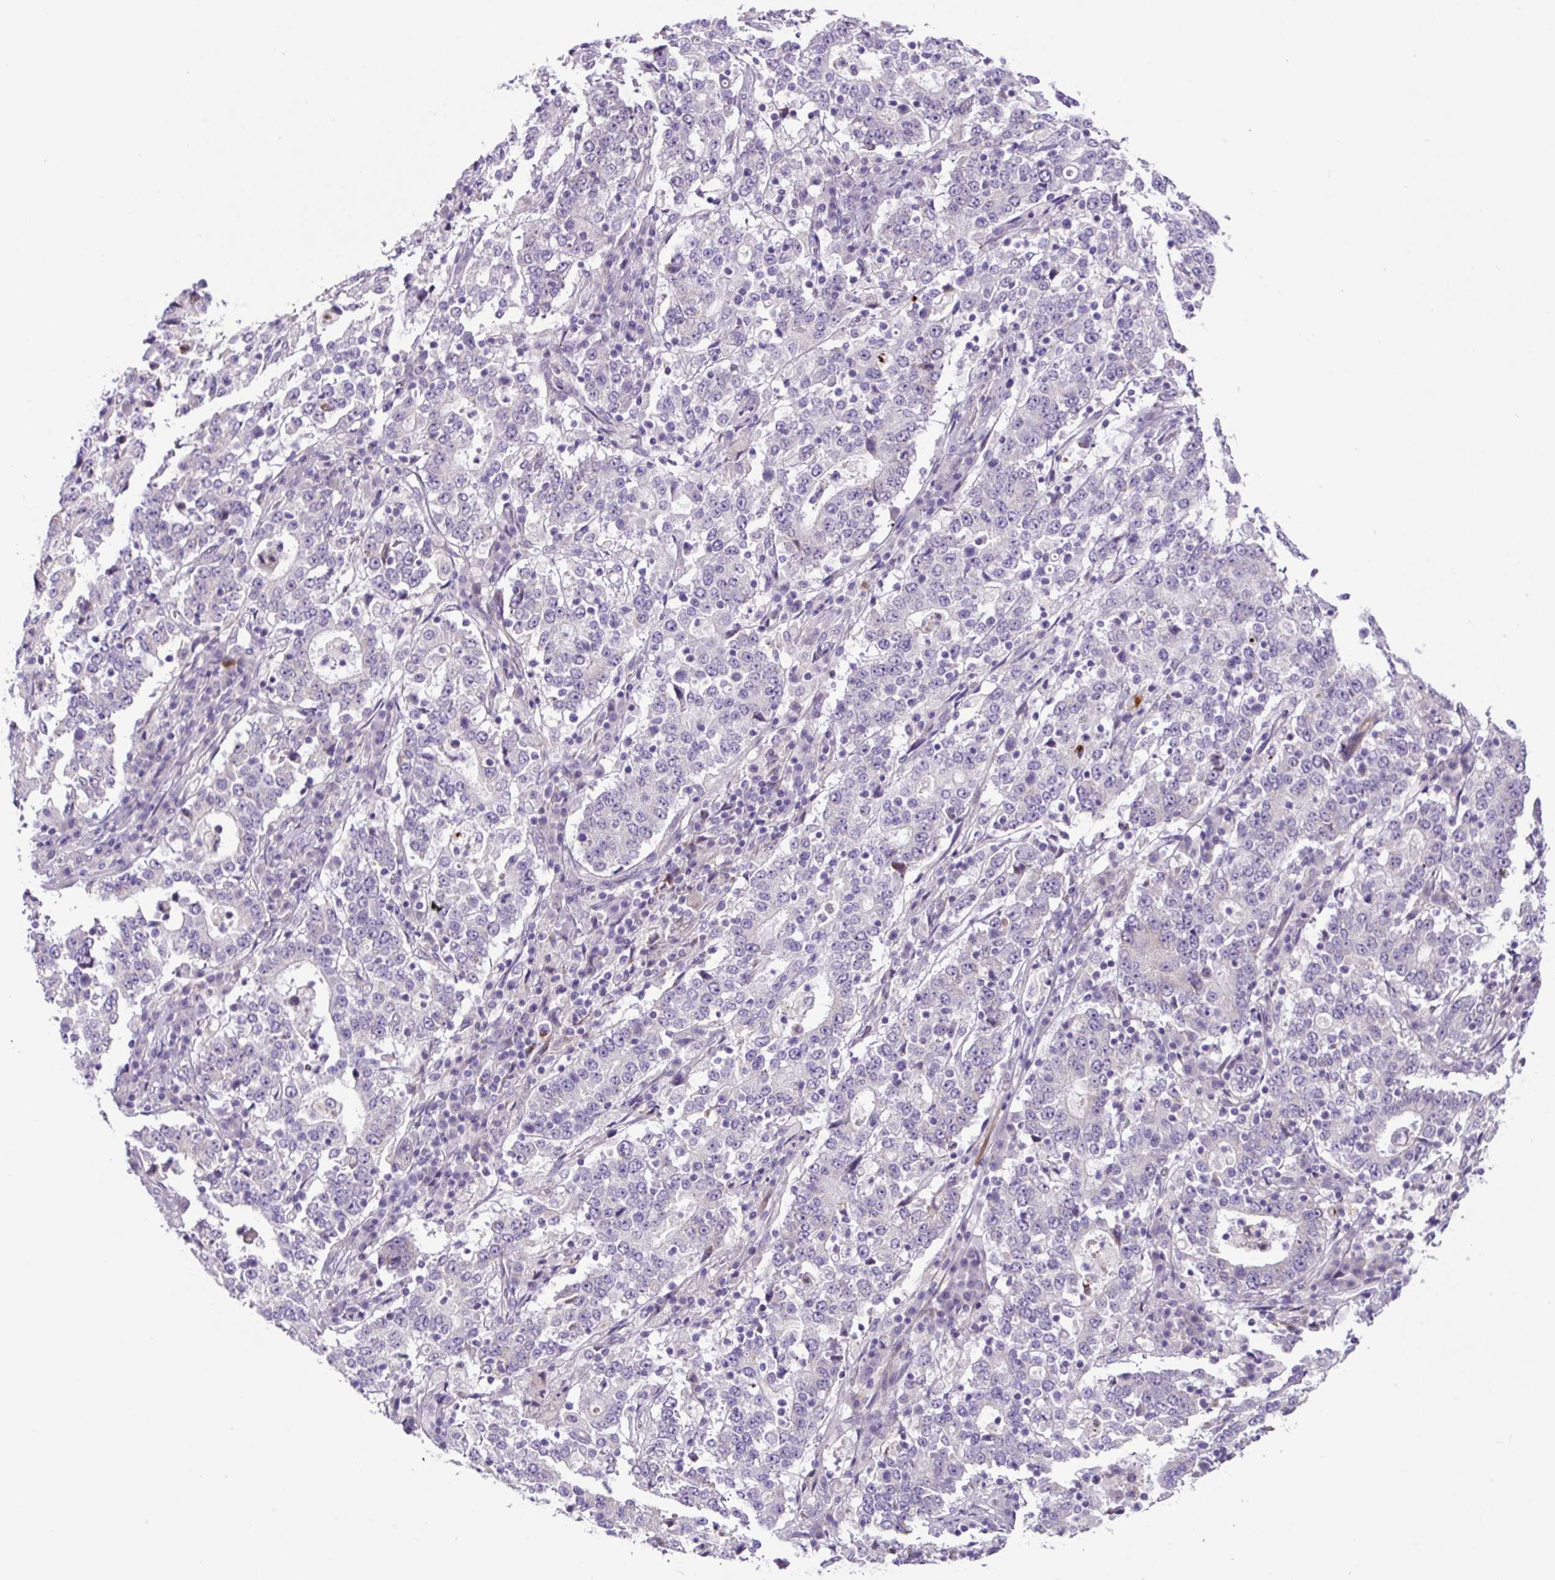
{"staining": {"intensity": "negative", "quantity": "none", "location": "none"}, "tissue": "stomach cancer", "cell_type": "Tumor cells", "image_type": "cancer", "snomed": [{"axis": "morphology", "description": "Adenocarcinoma, NOS"}, {"axis": "topography", "description": "Stomach"}], "caption": "The micrograph exhibits no staining of tumor cells in stomach cancer (adenocarcinoma).", "gene": "OGDHL", "patient": {"sex": "male", "age": 59}}